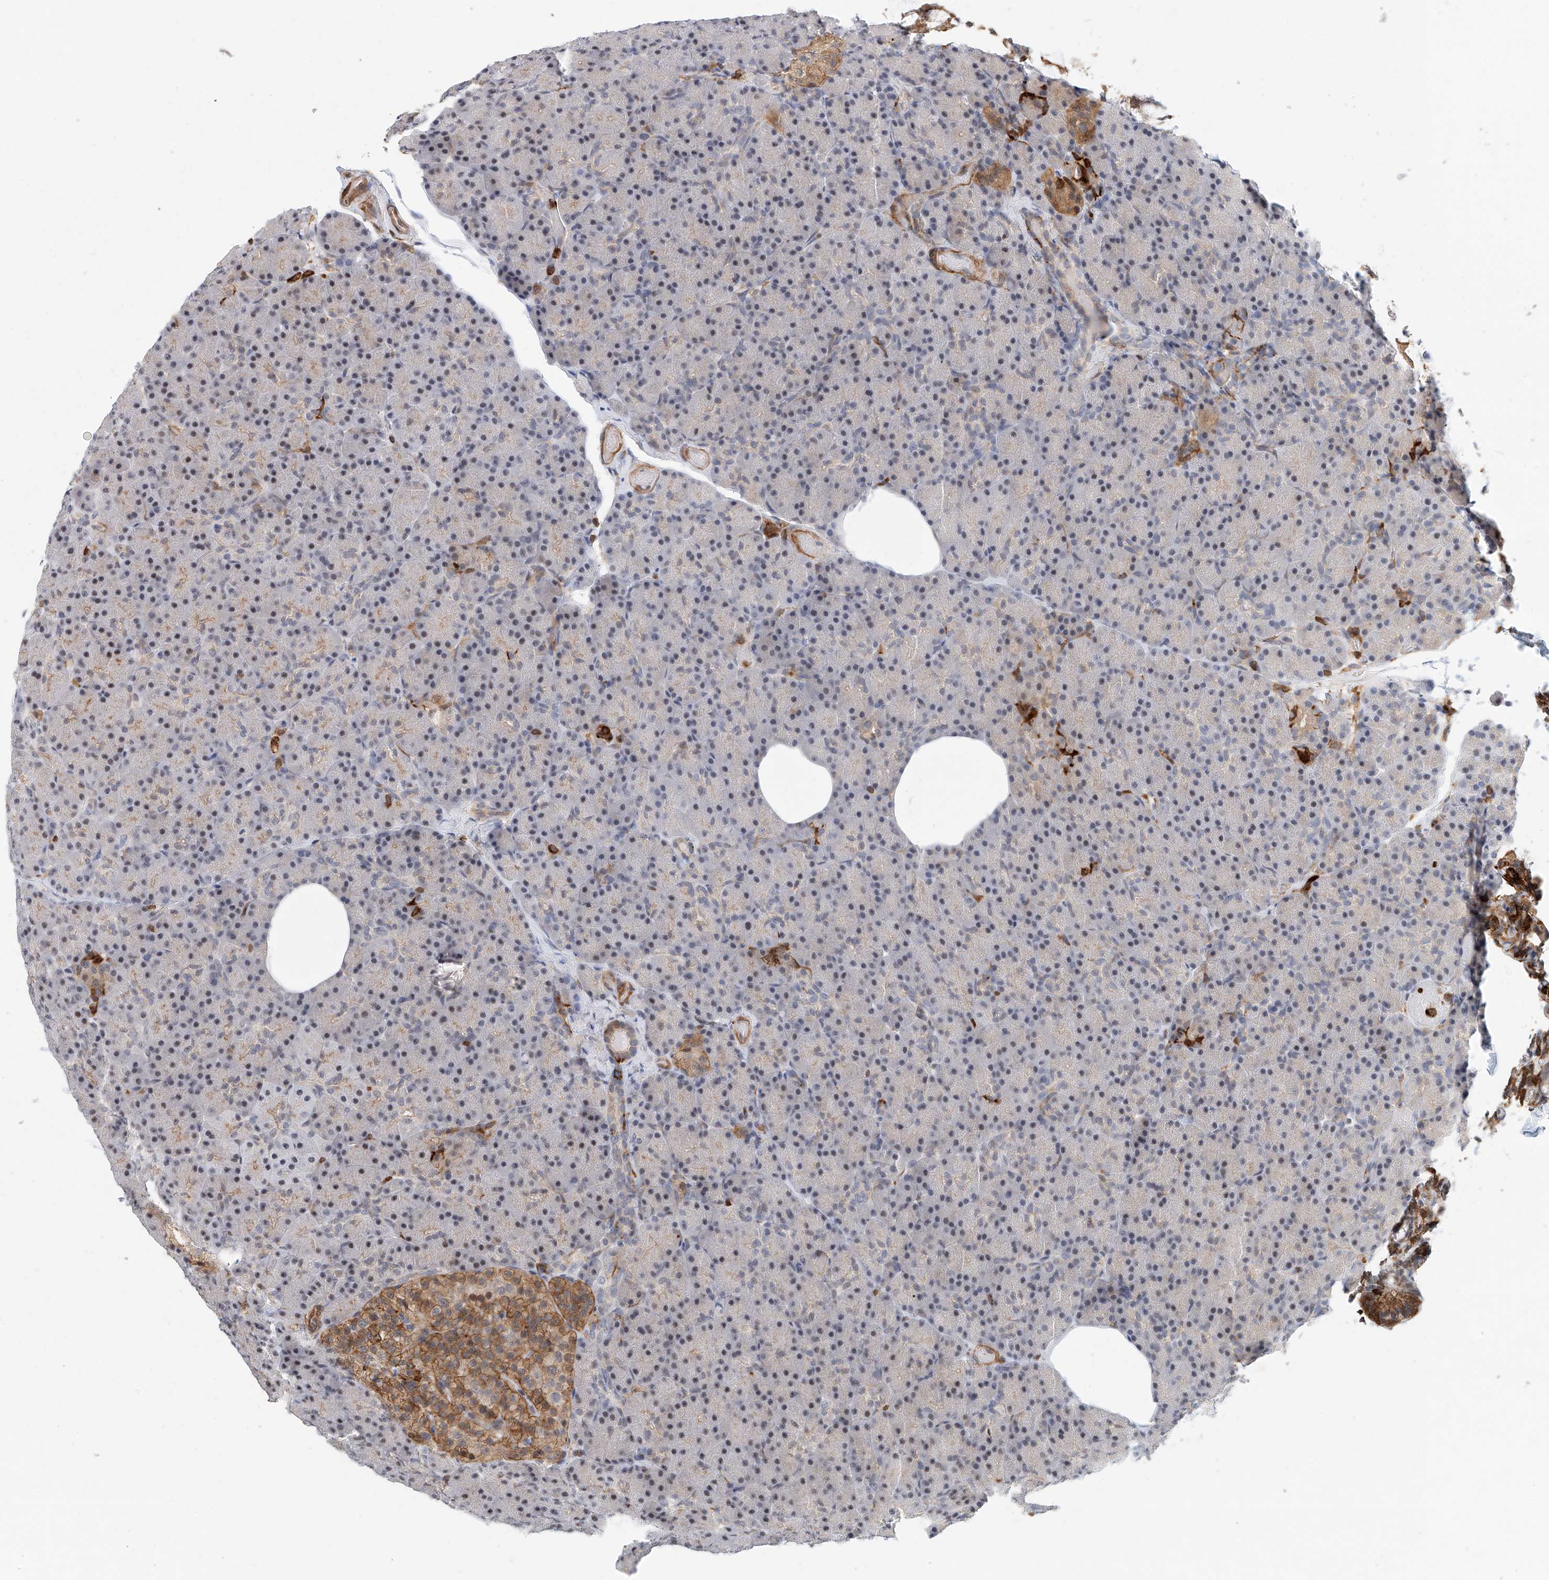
{"staining": {"intensity": "moderate", "quantity": "<25%", "location": "cytoplasmic/membranous"}, "tissue": "pancreas", "cell_type": "Exocrine glandular cells", "image_type": "normal", "snomed": [{"axis": "morphology", "description": "Normal tissue, NOS"}, {"axis": "topography", "description": "Pancreas"}], "caption": "Immunohistochemistry (DAB) staining of benign pancreas demonstrates moderate cytoplasmic/membranous protein expression in approximately <25% of exocrine glandular cells.", "gene": "MICAL1", "patient": {"sex": "female", "age": 43}}